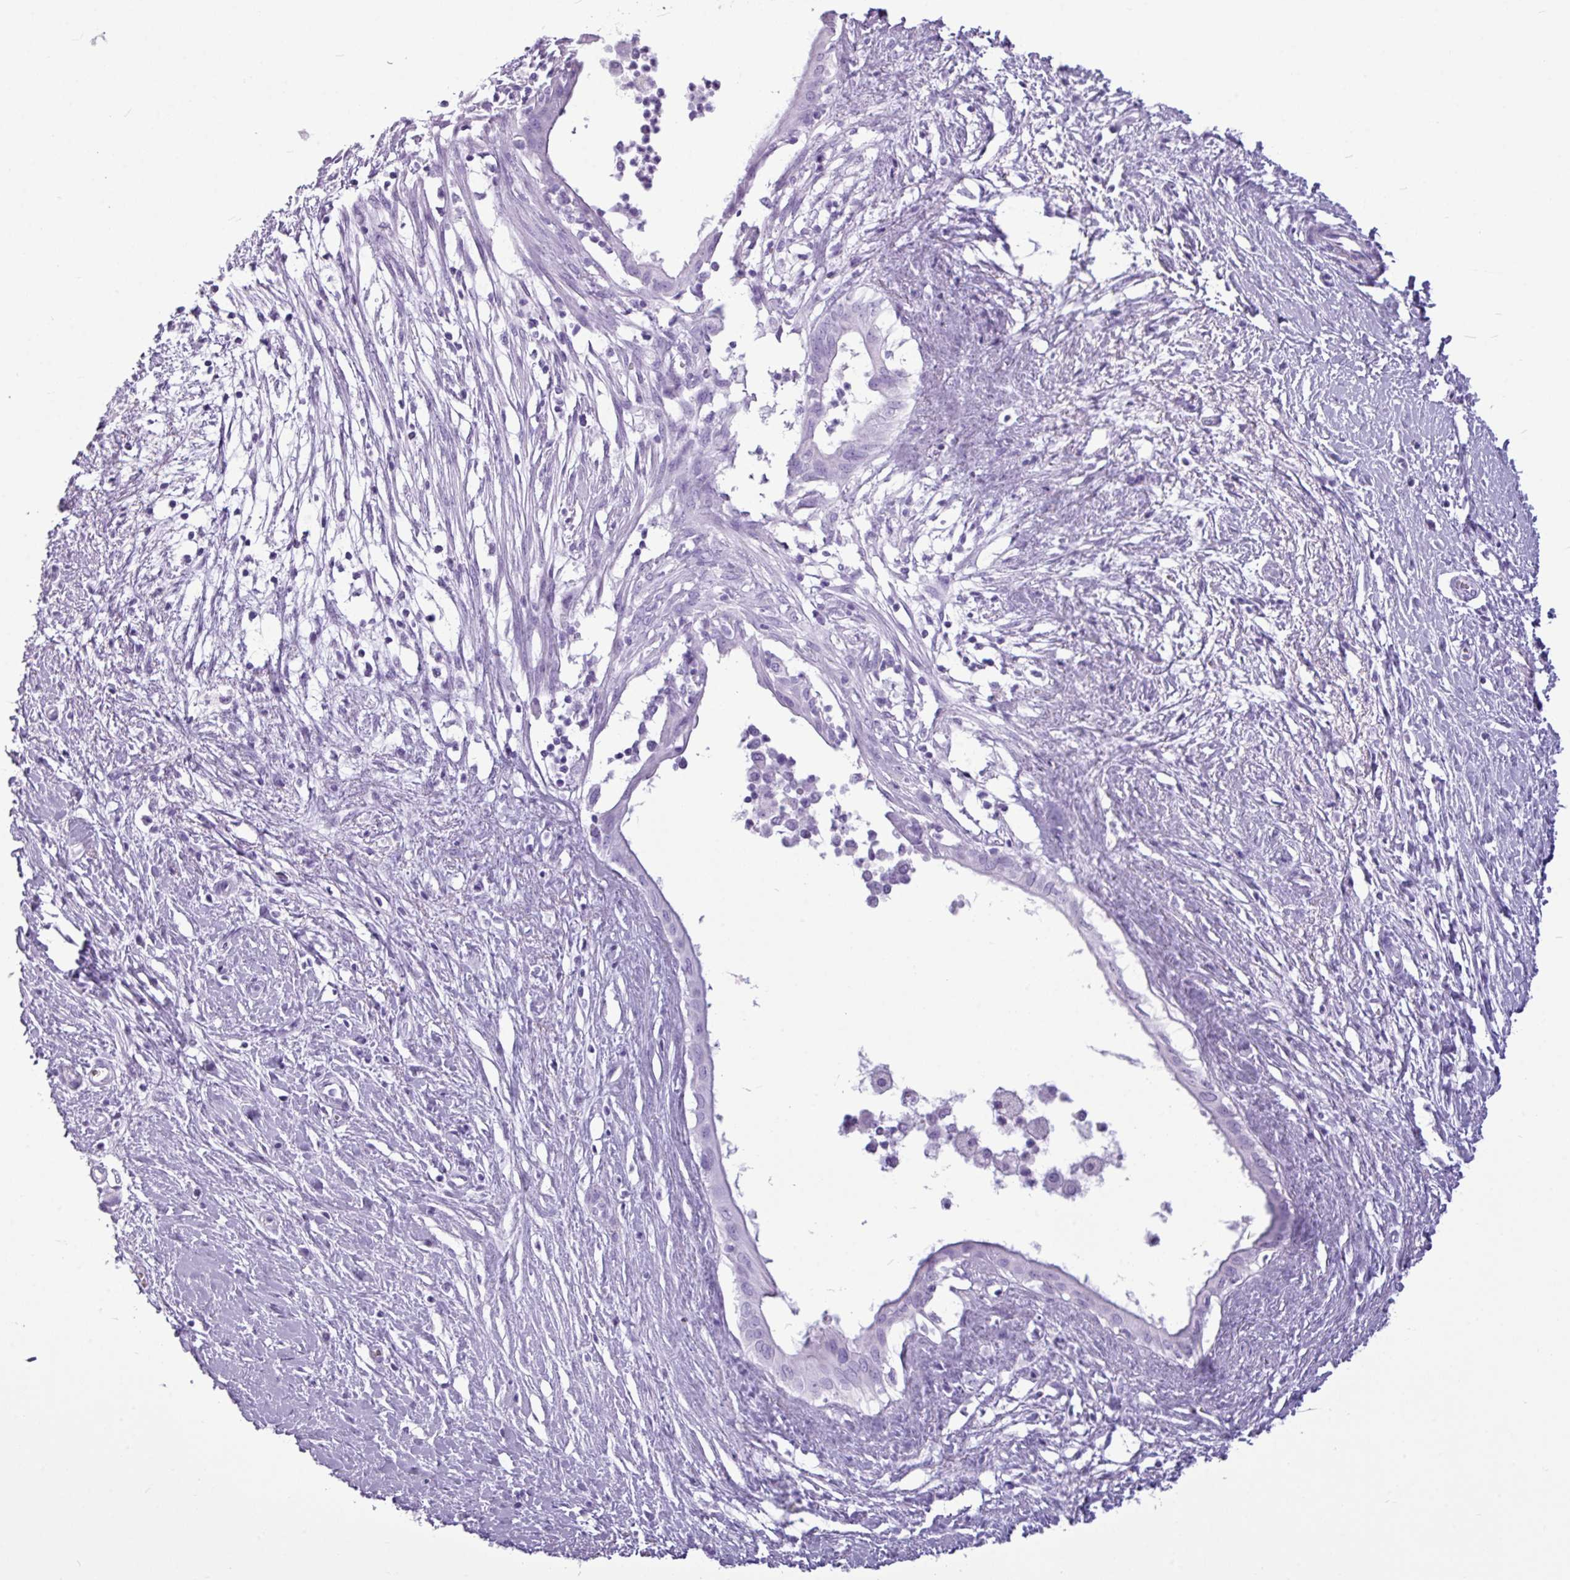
{"staining": {"intensity": "negative", "quantity": "none", "location": "none"}, "tissue": "pancreatic cancer", "cell_type": "Tumor cells", "image_type": "cancer", "snomed": [{"axis": "morphology", "description": "Adenocarcinoma, NOS"}, {"axis": "topography", "description": "Pancreas"}], "caption": "A high-resolution image shows IHC staining of pancreatic cancer (adenocarcinoma), which demonstrates no significant positivity in tumor cells. (DAB (3,3'-diaminobenzidine) immunohistochemistry (IHC) with hematoxylin counter stain).", "gene": "AMY1B", "patient": {"sex": "male", "age": 50}}